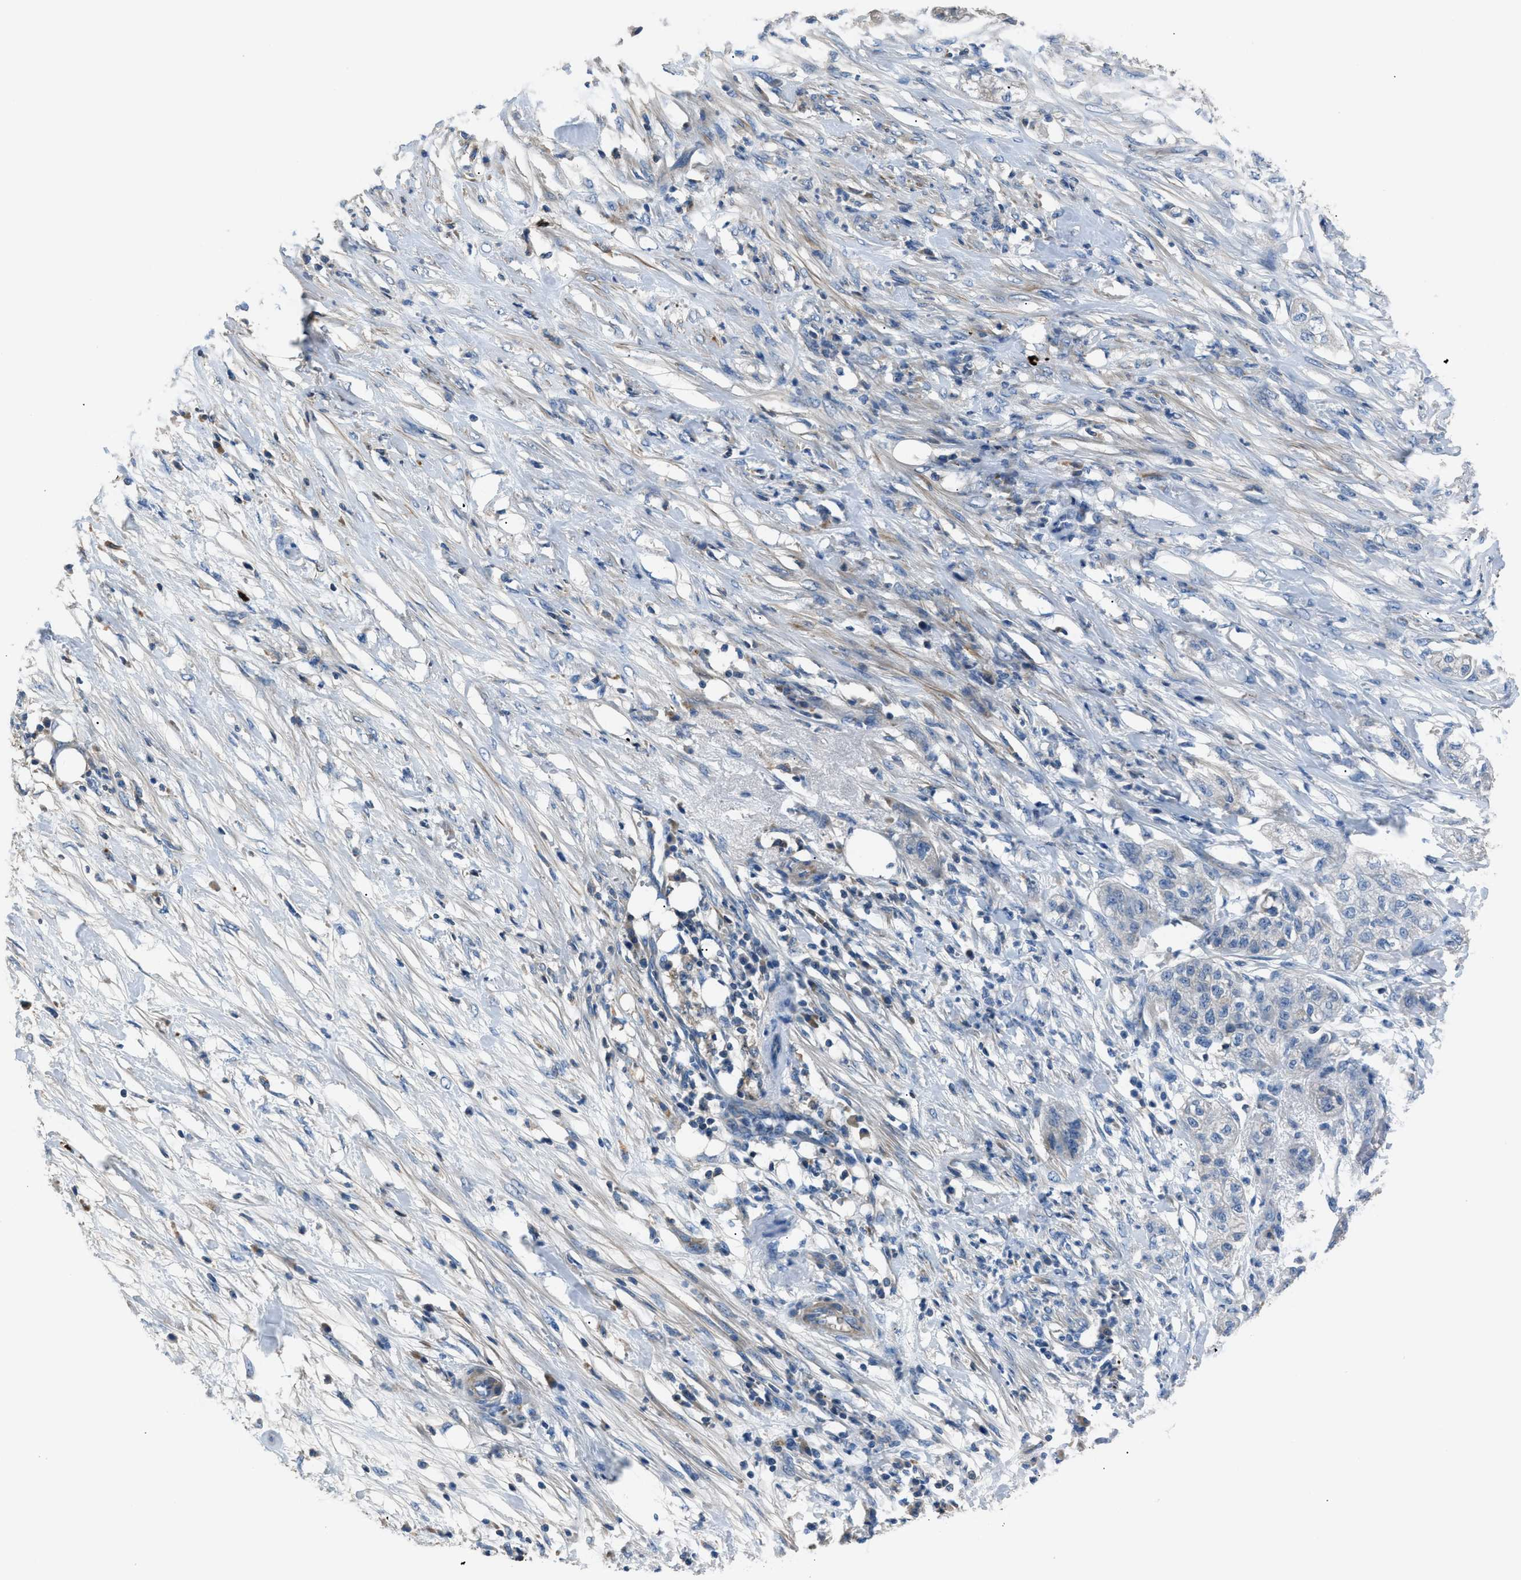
{"staining": {"intensity": "negative", "quantity": "none", "location": "none"}, "tissue": "pancreatic cancer", "cell_type": "Tumor cells", "image_type": "cancer", "snomed": [{"axis": "morphology", "description": "Adenocarcinoma, NOS"}, {"axis": "topography", "description": "Pancreas"}], "caption": "This is a micrograph of IHC staining of pancreatic cancer, which shows no expression in tumor cells.", "gene": "SGCZ", "patient": {"sex": "female", "age": 78}}